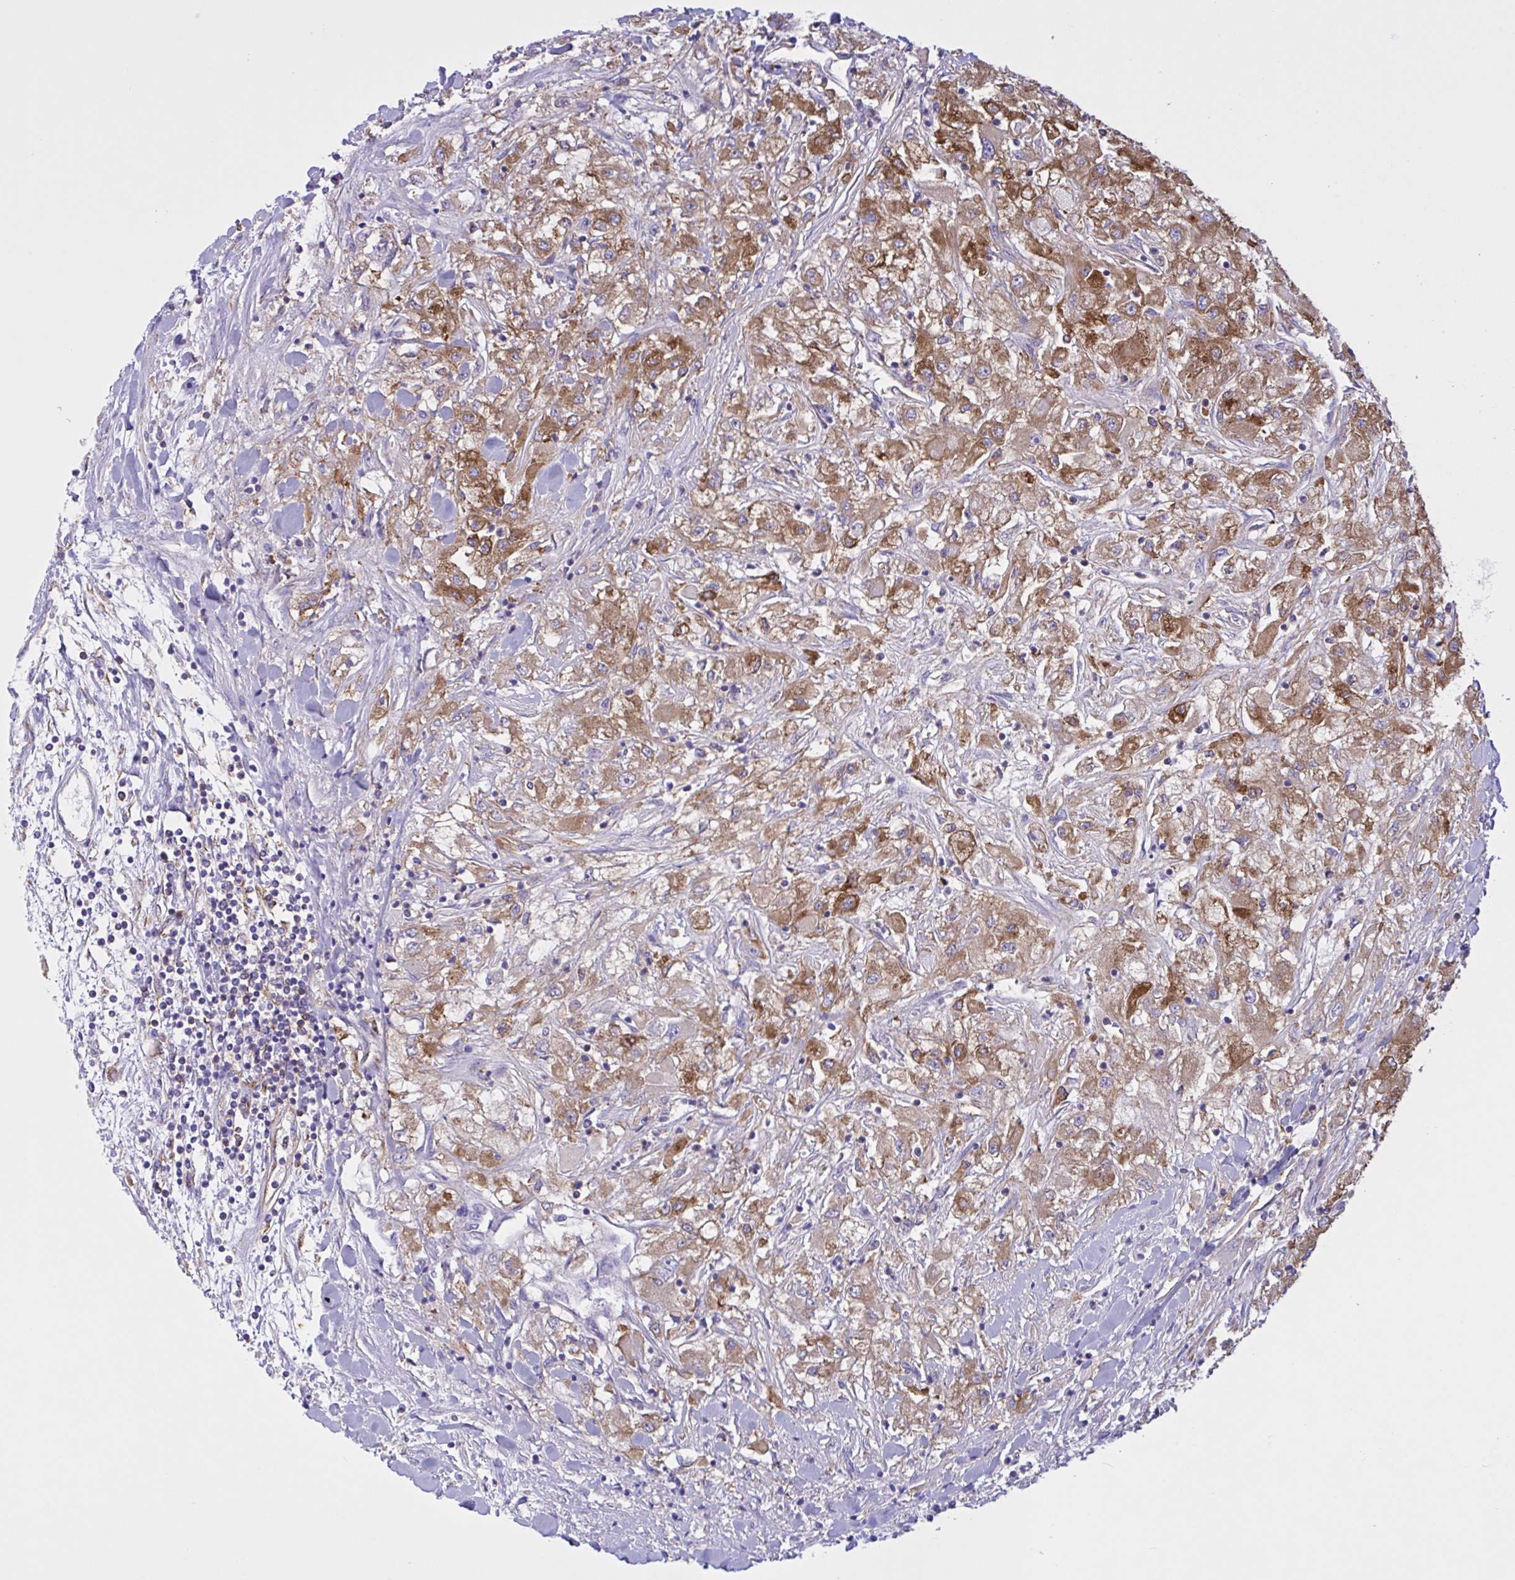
{"staining": {"intensity": "moderate", "quantity": "25%-75%", "location": "cytoplasmic/membranous"}, "tissue": "renal cancer", "cell_type": "Tumor cells", "image_type": "cancer", "snomed": [{"axis": "morphology", "description": "Adenocarcinoma, NOS"}, {"axis": "topography", "description": "Kidney"}], "caption": "This is a photomicrograph of immunohistochemistry (IHC) staining of renal adenocarcinoma, which shows moderate positivity in the cytoplasmic/membranous of tumor cells.", "gene": "OR51M1", "patient": {"sex": "male", "age": 80}}